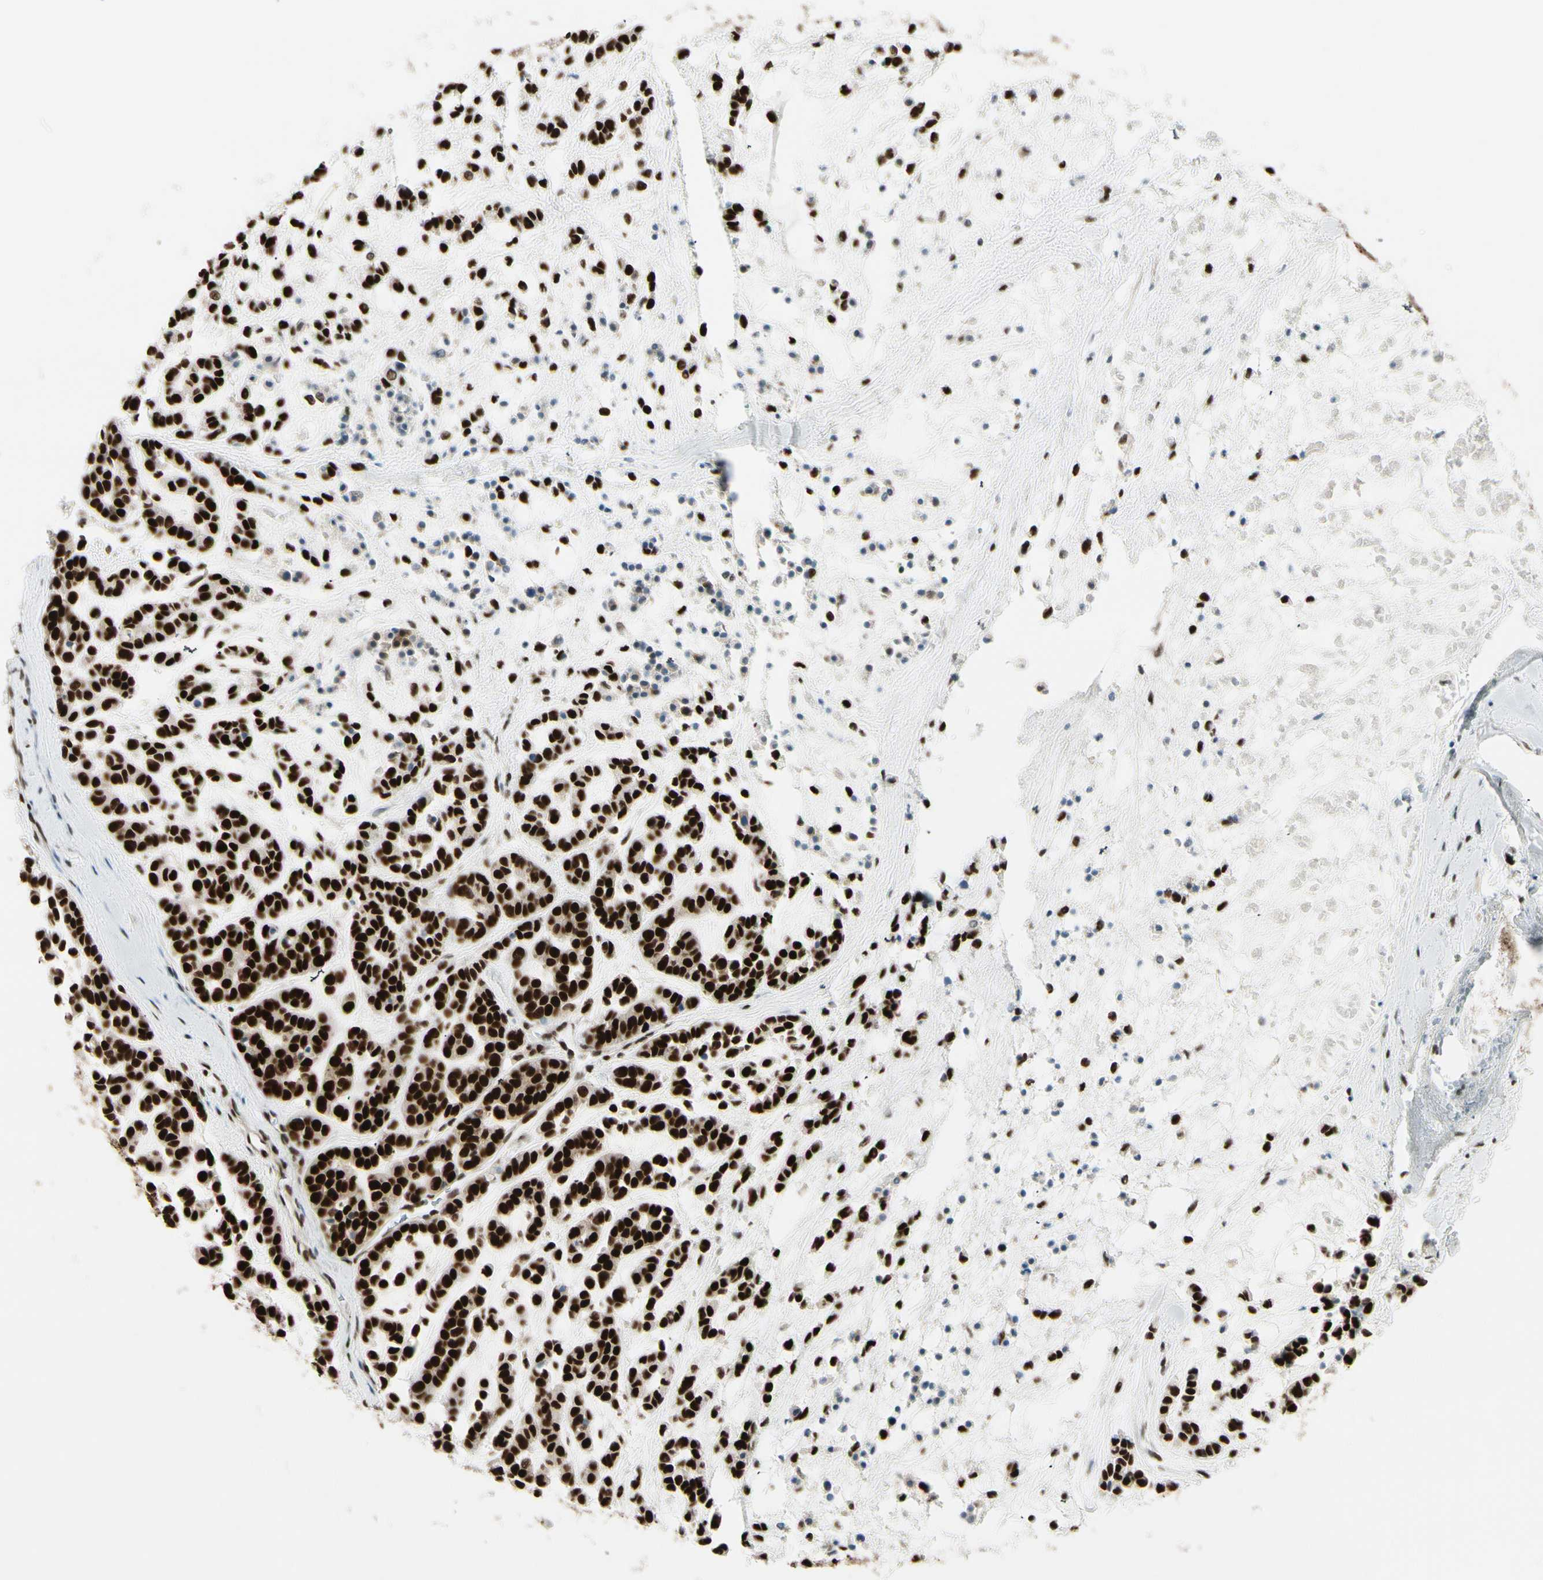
{"staining": {"intensity": "strong", "quantity": ">75%", "location": "nuclear"}, "tissue": "head and neck cancer", "cell_type": "Tumor cells", "image_type": "cancer", "snomed": [{"axis": "morphology", "description": "Adenocarcinoma, NOS"}, {"axis": "morphology", "description": "Adenoma, NOS"}, {"axis": "topography", "description": "Head-Neck"}], "caption": "Protein expression analysis of head and neck cancer (adenoma) exhibits strong nuclear staining in about >75% of tumor cells. Ihc stains the protein in brown and the nuclei are stained blue.", "gene": "CHAMP1", "patient": {"sex": "female", "age": 55}}